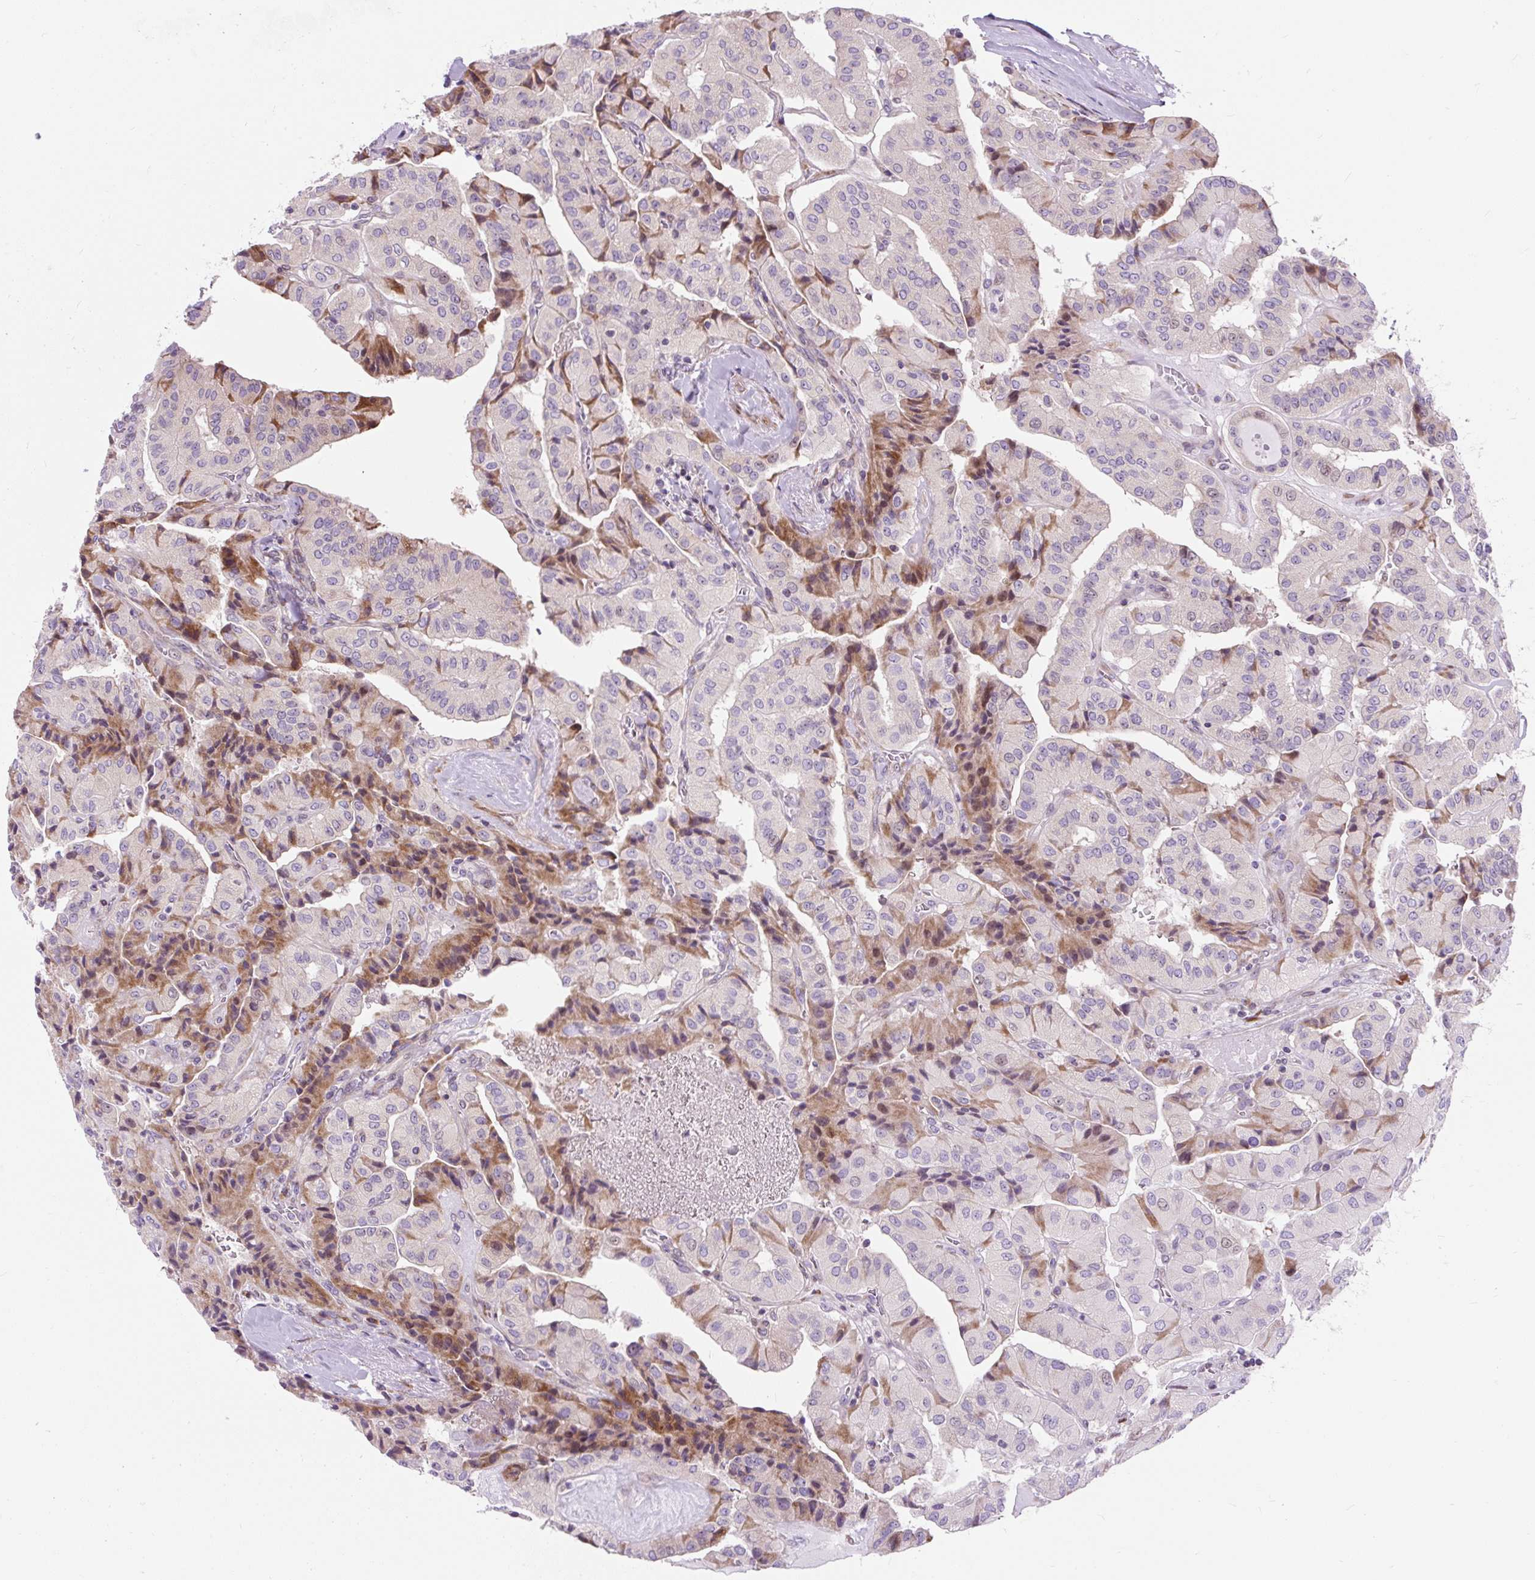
{"staining": {"intensity": "moderate", "quantity": "<25%", "location": "cytoplasmic/membranous"}, "tissue": "thyroid cancer", "cell_type": "Tumor cells", "image_type": "cancer", "snomed": [{"axis": "morphology", "description": "Normal tissue, NOS"}, {"axis": "morphology", "description": "Papillary adenocarcinoma, NOS"}, {"axis": "topography", "description": "Thyroid gland"}], "caption": "Protein expression analysis of human thyroid cancer reveals moderate cytoplasmic/membranous staining in approximately <25% of tumor cells. (brown staining indicates protein expression, while blue staining denotes nuclei).", "gene": "CISD3", "patient": {"sex": "female", "age": 59}}